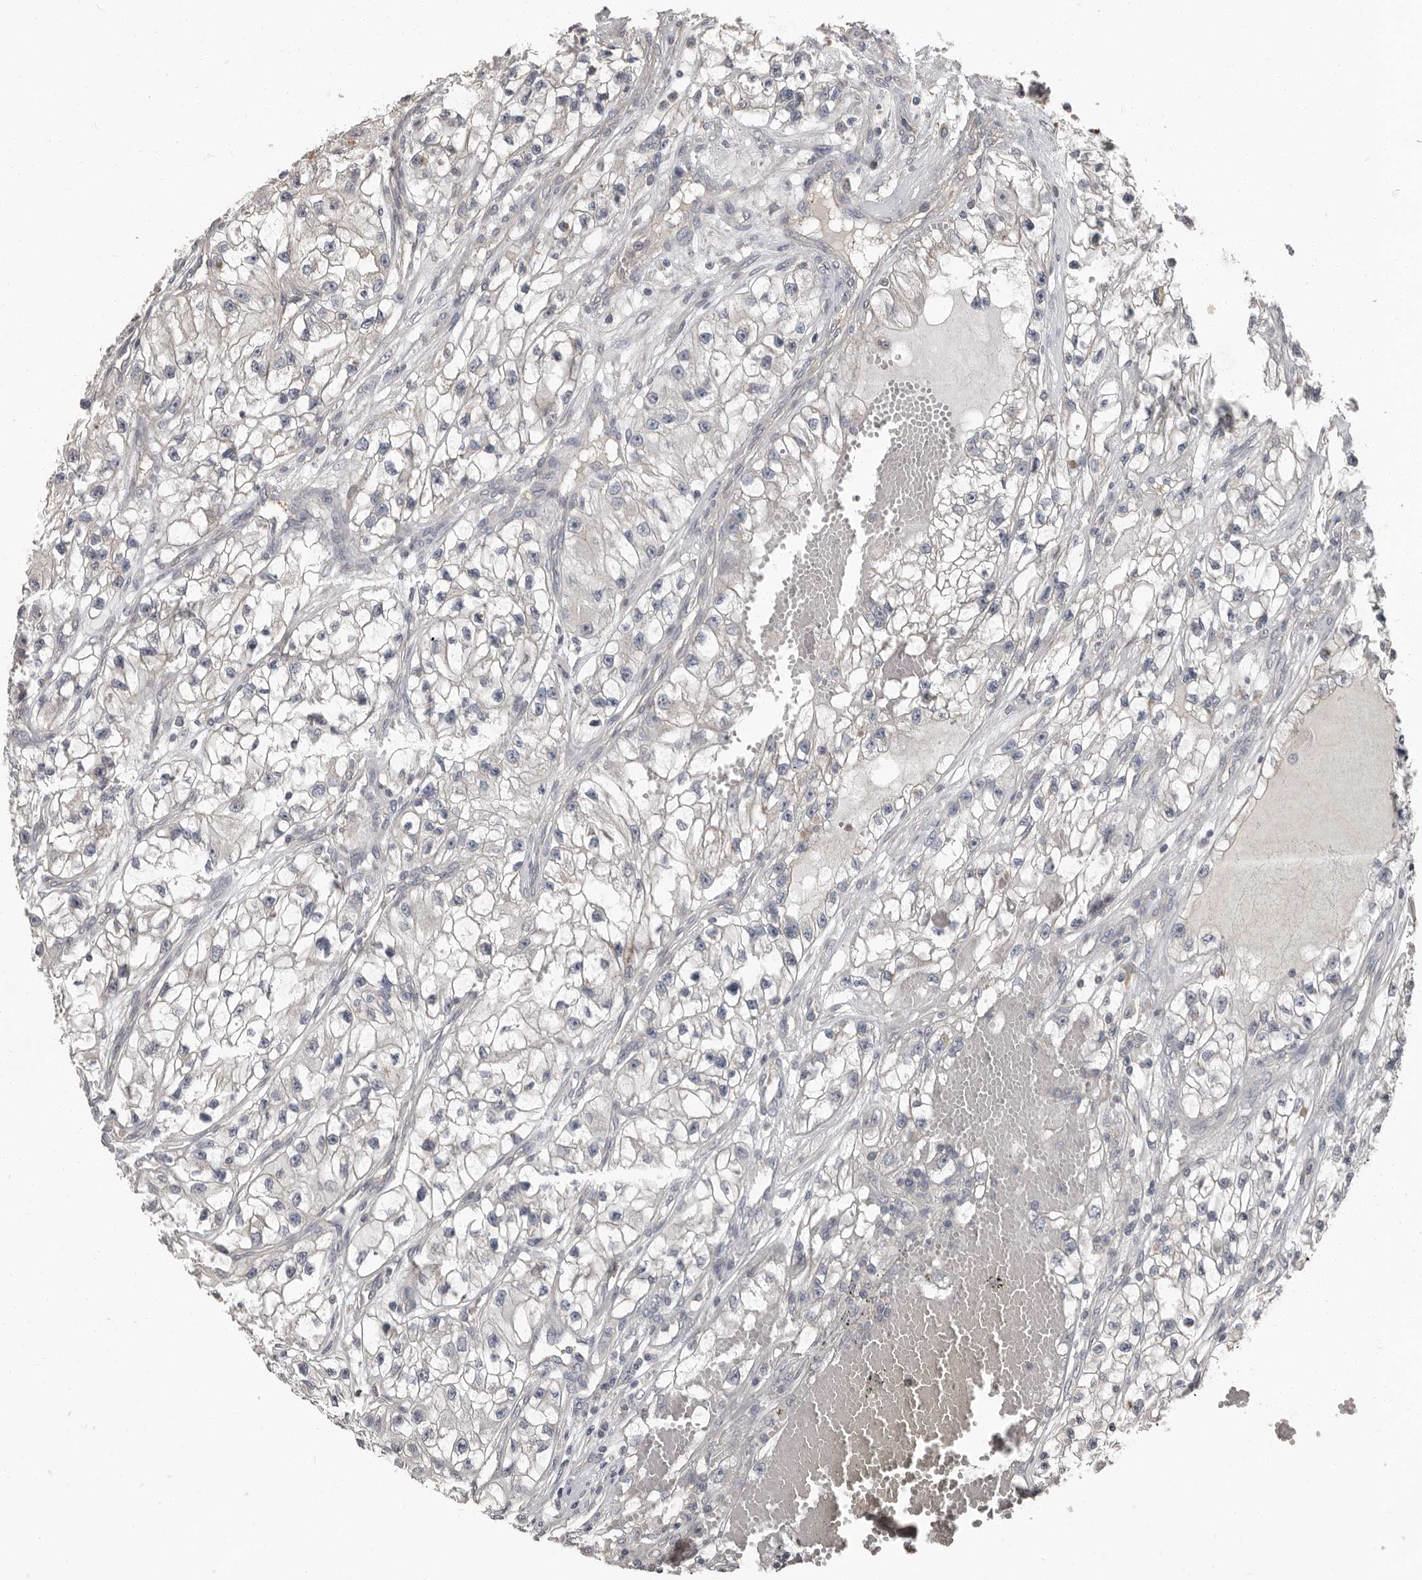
{"staining": {"intensity": "negative", "quantity": "none", "location": "none"}, "tissue": "renal cancer", "cell_type": "Tumor cells", "image_type": "cancer", "snomed": [{"axis": "morphology", "description": "Adenocarcinoma, NOS"}, {"axis": "topography", "description": "Kidney"}], "caption": "Immunohistochemistry photomicrograph of human renal cancer stained for a protein (brown), which demonstrates no staining in tumor cells.", "gene": "CA6", "patient": {"sex": "female", "age": 57}}